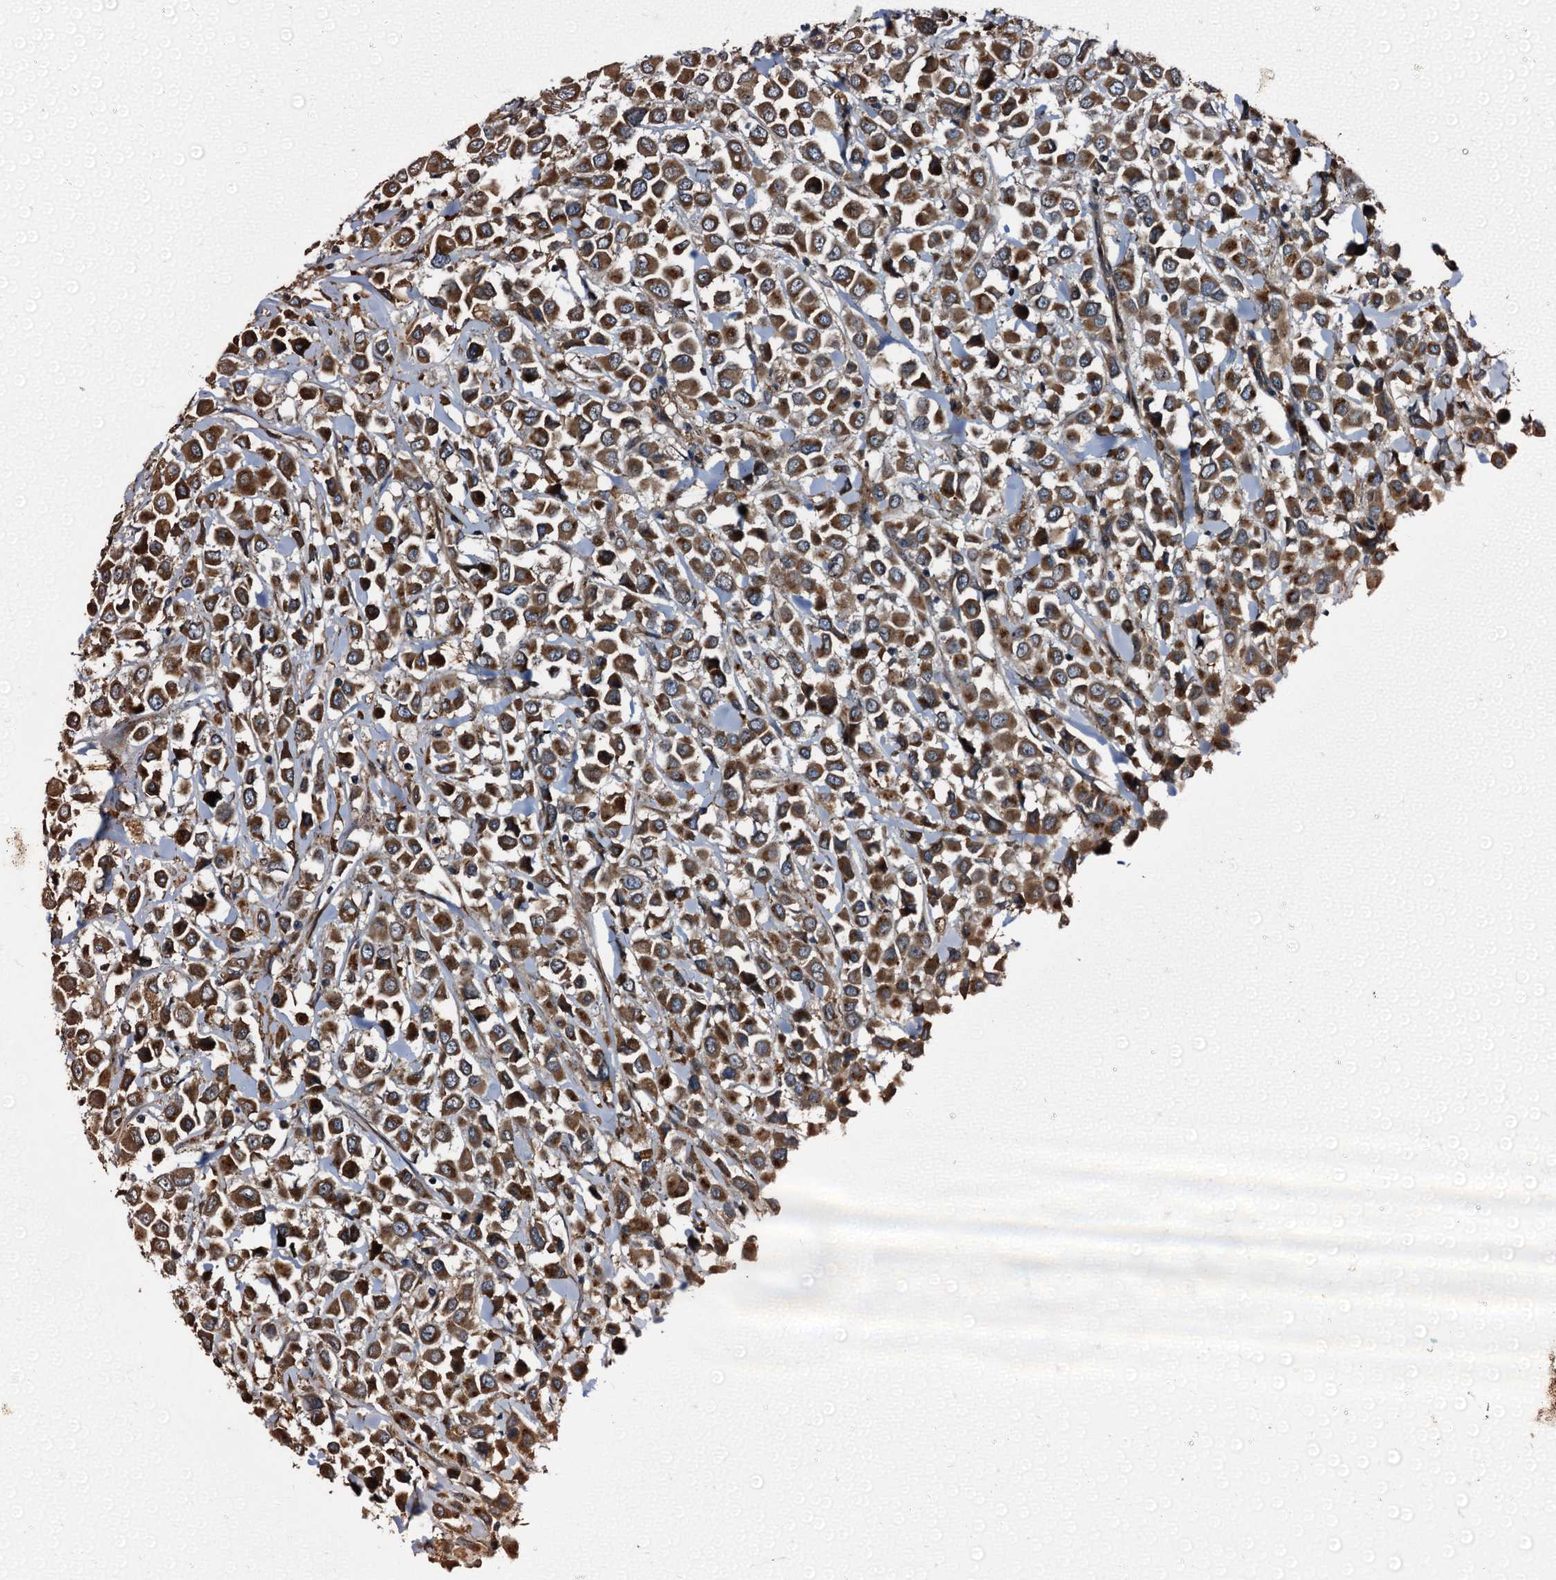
{"staining": {"intensity": "strong", "quantity": ">75%", "location": "cytoplasmic/membranous"}, "tissue": "breast cancer", "cell_type": "Tumor cells", "image_type": "cancer", "snomed": [{"axis": "morphology", "description": "Duct carcinoma"}, {"axis": "topography", "description": "Breast"}], "caption": "A high-resolution image shows IHC staining of invasive ductal carcinoma (breast), which shows strong cytoplasmic/membranous positivity in approximately >75% of tumor cells. (Stains: DAB in brown, nuclei in blue, Microscopy: brightfield microscopy at high magnification).", "gene": "PEX5", "patient": {"sex": "female", "age": 61}}